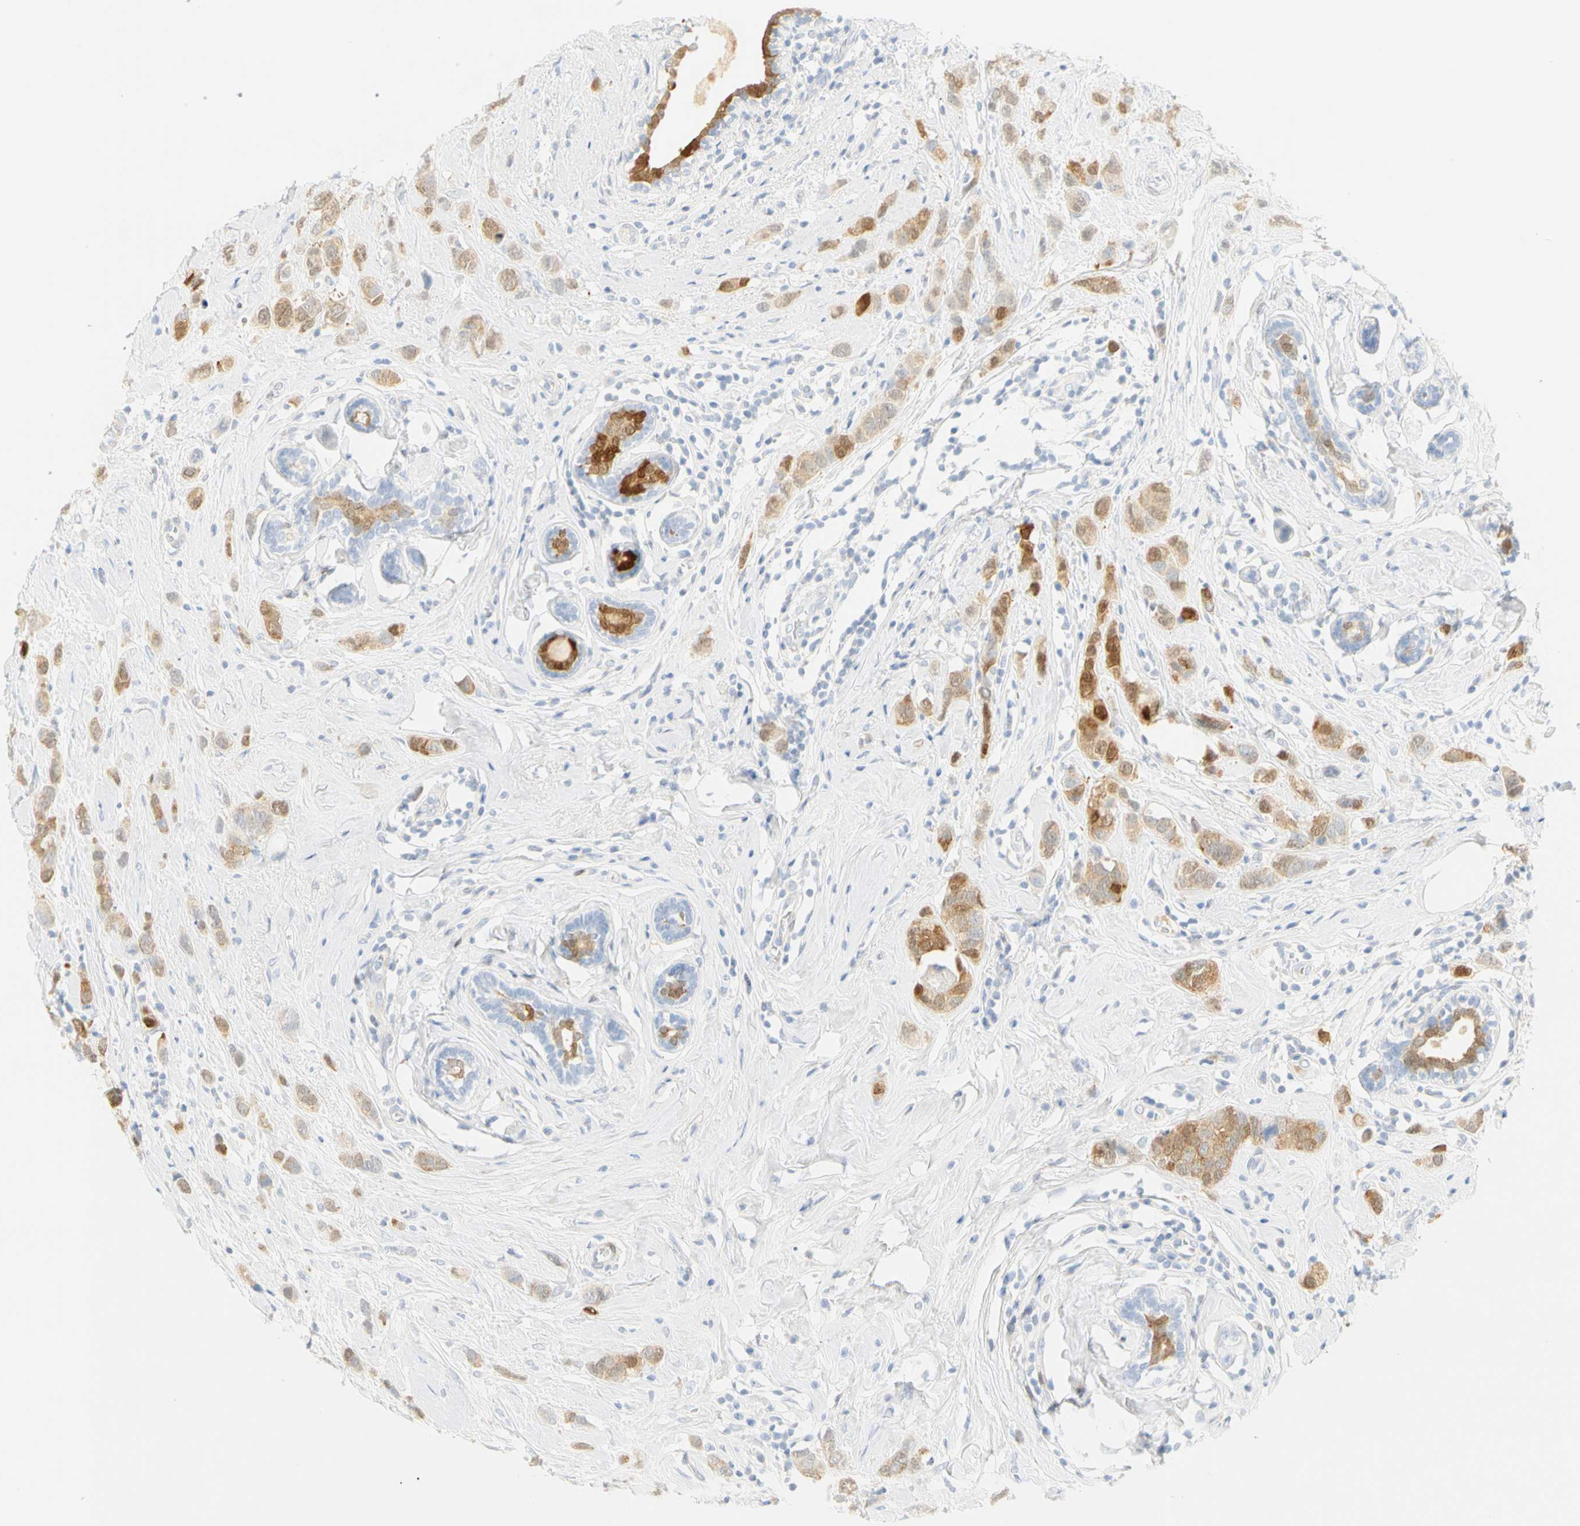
{"staining": {"intensity": "moderate", "quantity": ">75%", "location": "cytoplasmic/membranous"}, "tissue": "breast cancer", "cell_type": "Tumor cells", "image_type": "cancer", "snomed": [{"axis": "morphology", "description": "Normal tissue, NOS"}, {"axis": "morphology", "description": "Duct carcinoma"}, {"axis": "topography", "description": "Breast"}], "caption": "A medium amount of moderate cytoplasmic/membranous positivity is seen in about >75% of tumor cells in invasive ductal carcinoma (breast) tissue.", "gene": "SELENBP1", "patient": {"sex": "female", "age": 50}}